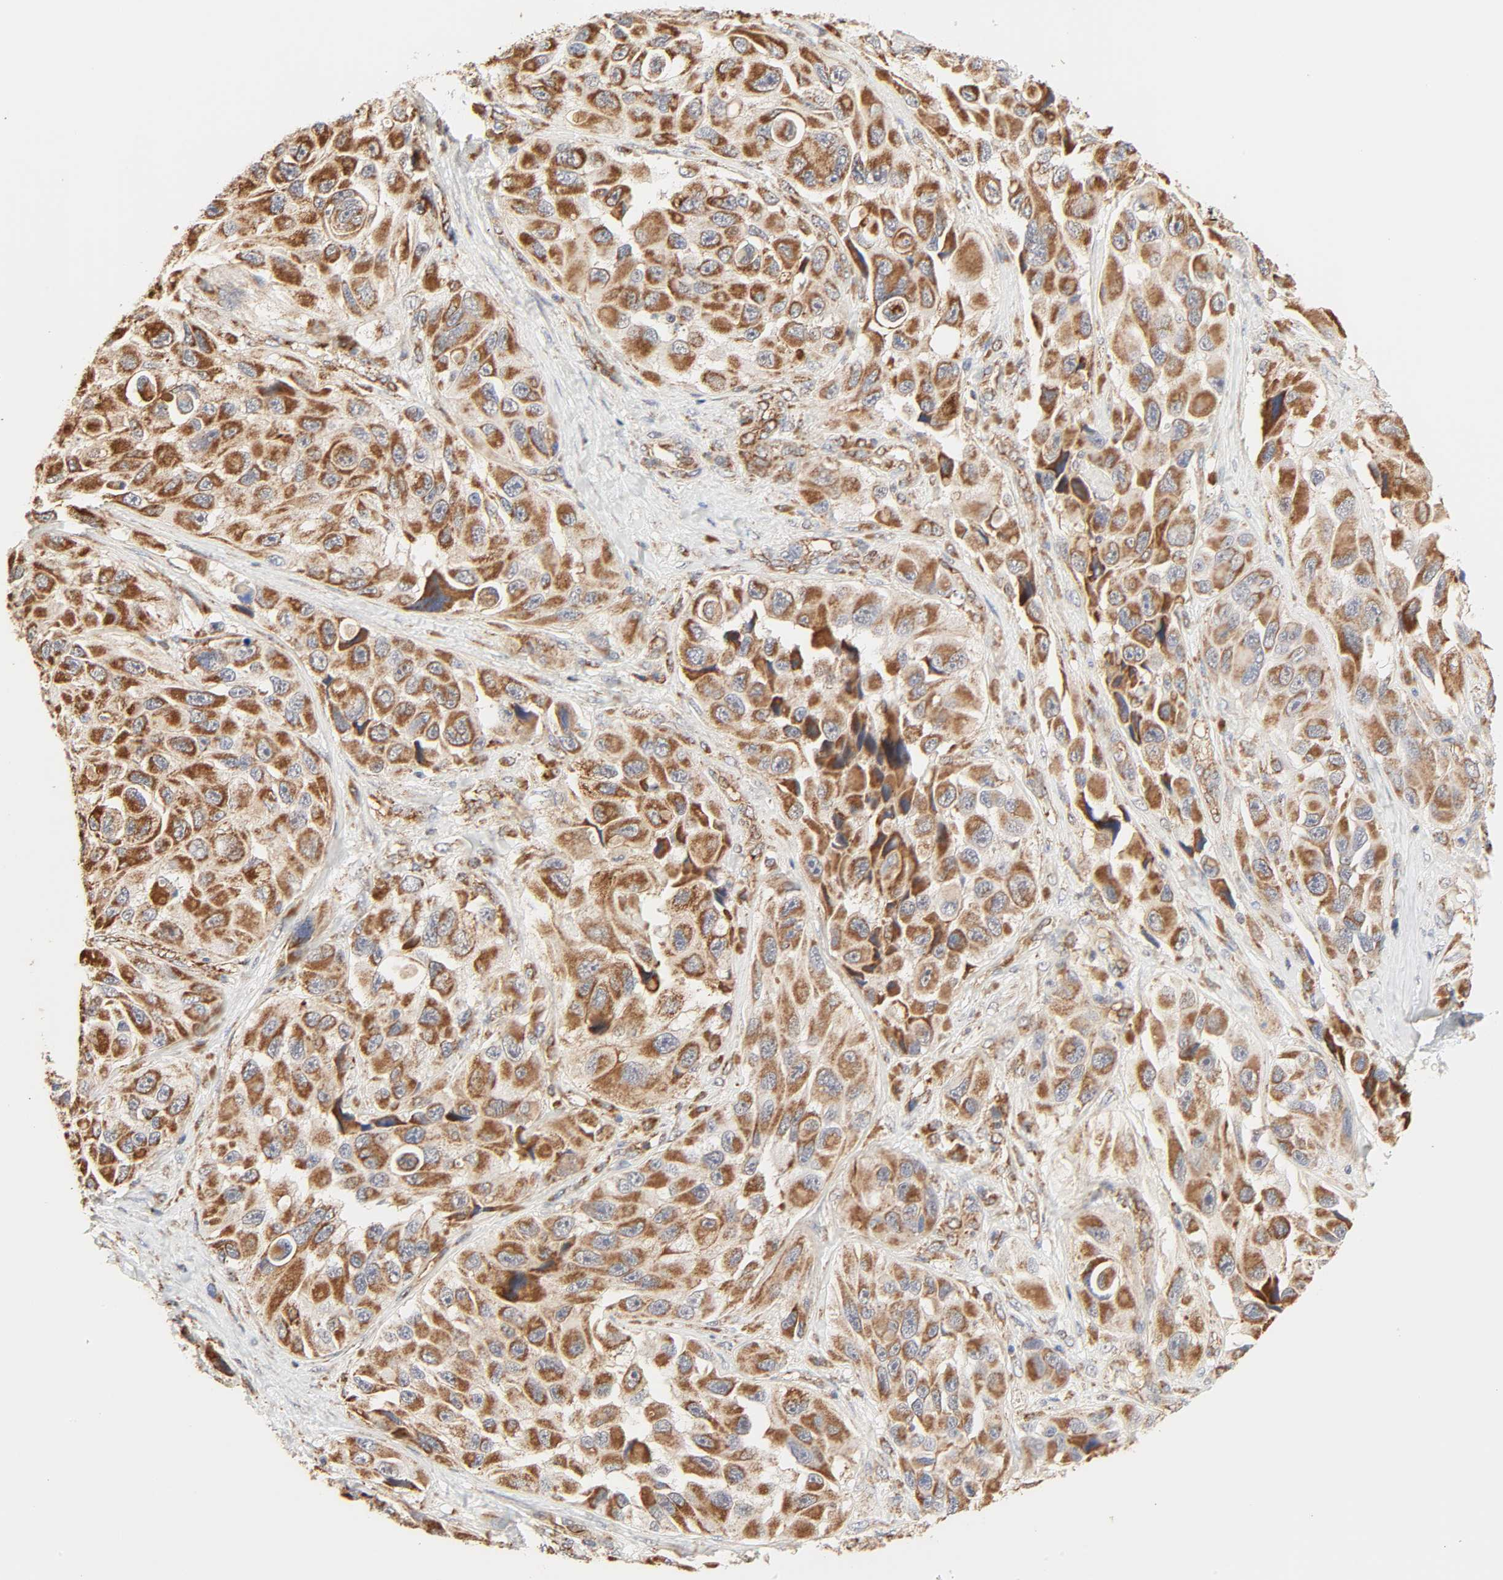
{"staining": {"intensity": "strong", "quantity": ">75%", "location": "cytoplasmic/membranous"}, "tissue": "melanoma", "cell_type": "Tumor cells", "image_type": "cancer", "snomed": [{"axis": "morphology", "description": "Malignant melanoma, NOS"}, {"axis": "topography", "description": "Skin"}], "caption": "A brown stain shows strong cytoplasmic/membranous expression of a protein in melanoma tumor cells. (DAB IHC with brightfield microscopy, high magnification).", "gene": "ZMAT5", "patient": {"sex": "female", "age": 73}}